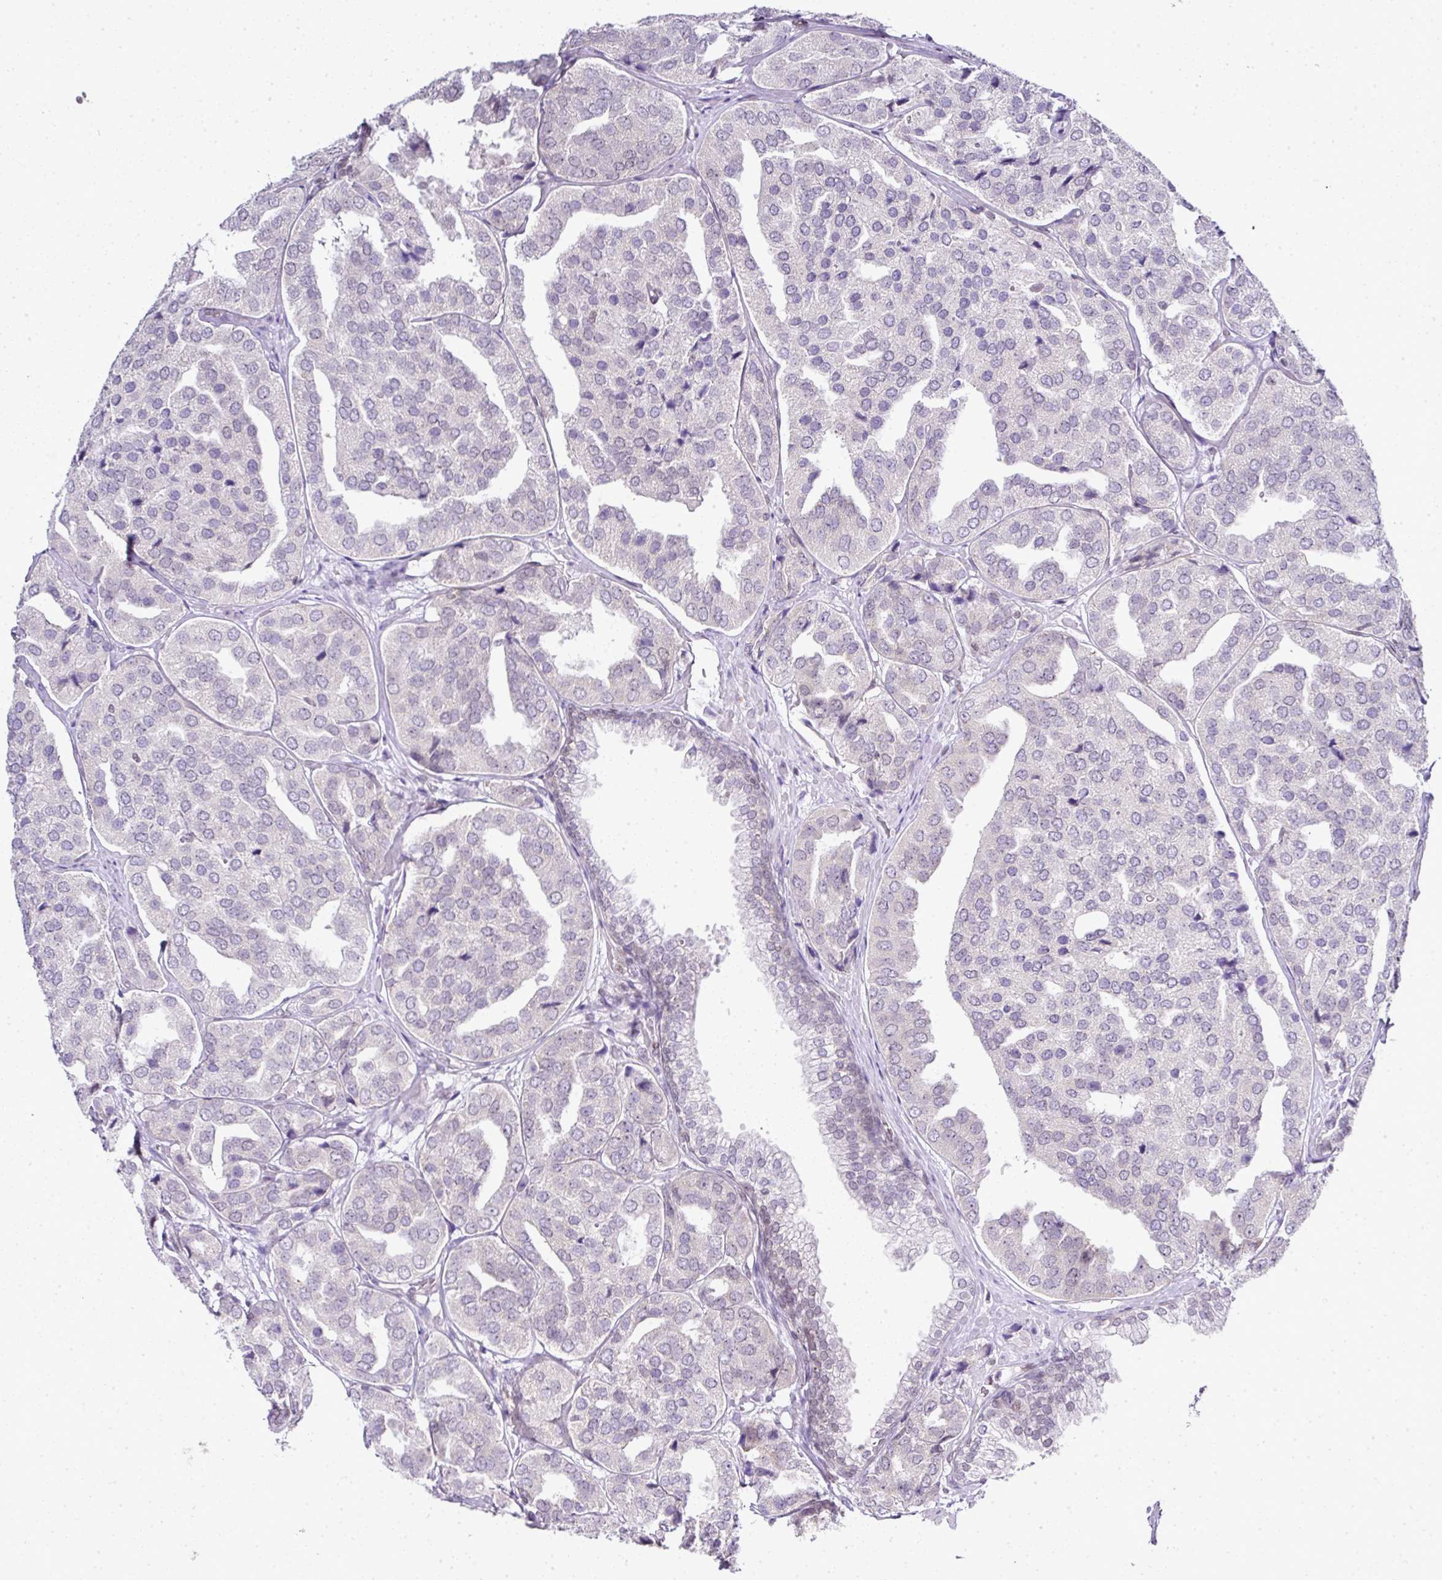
{"staining": {"intensity": "negative", "quantity": "none", "location": "none"}, "tissue": "prostate cancer", "cell_type": "Tumor cells", "image_type": "cancer", "snomed": [{"axis": "morphology", "description": "Adenocarcinoma, High grade"}, {"axis": "topography", "description": "Prostate"}], "caption": "Immunohistochemical staining of human prostate adenocarcinoma (high-grade) exhibits no significant positivity in tumor cells.", "gene": "FAM32A", "patient": {"sex": "male", "age": 63}}